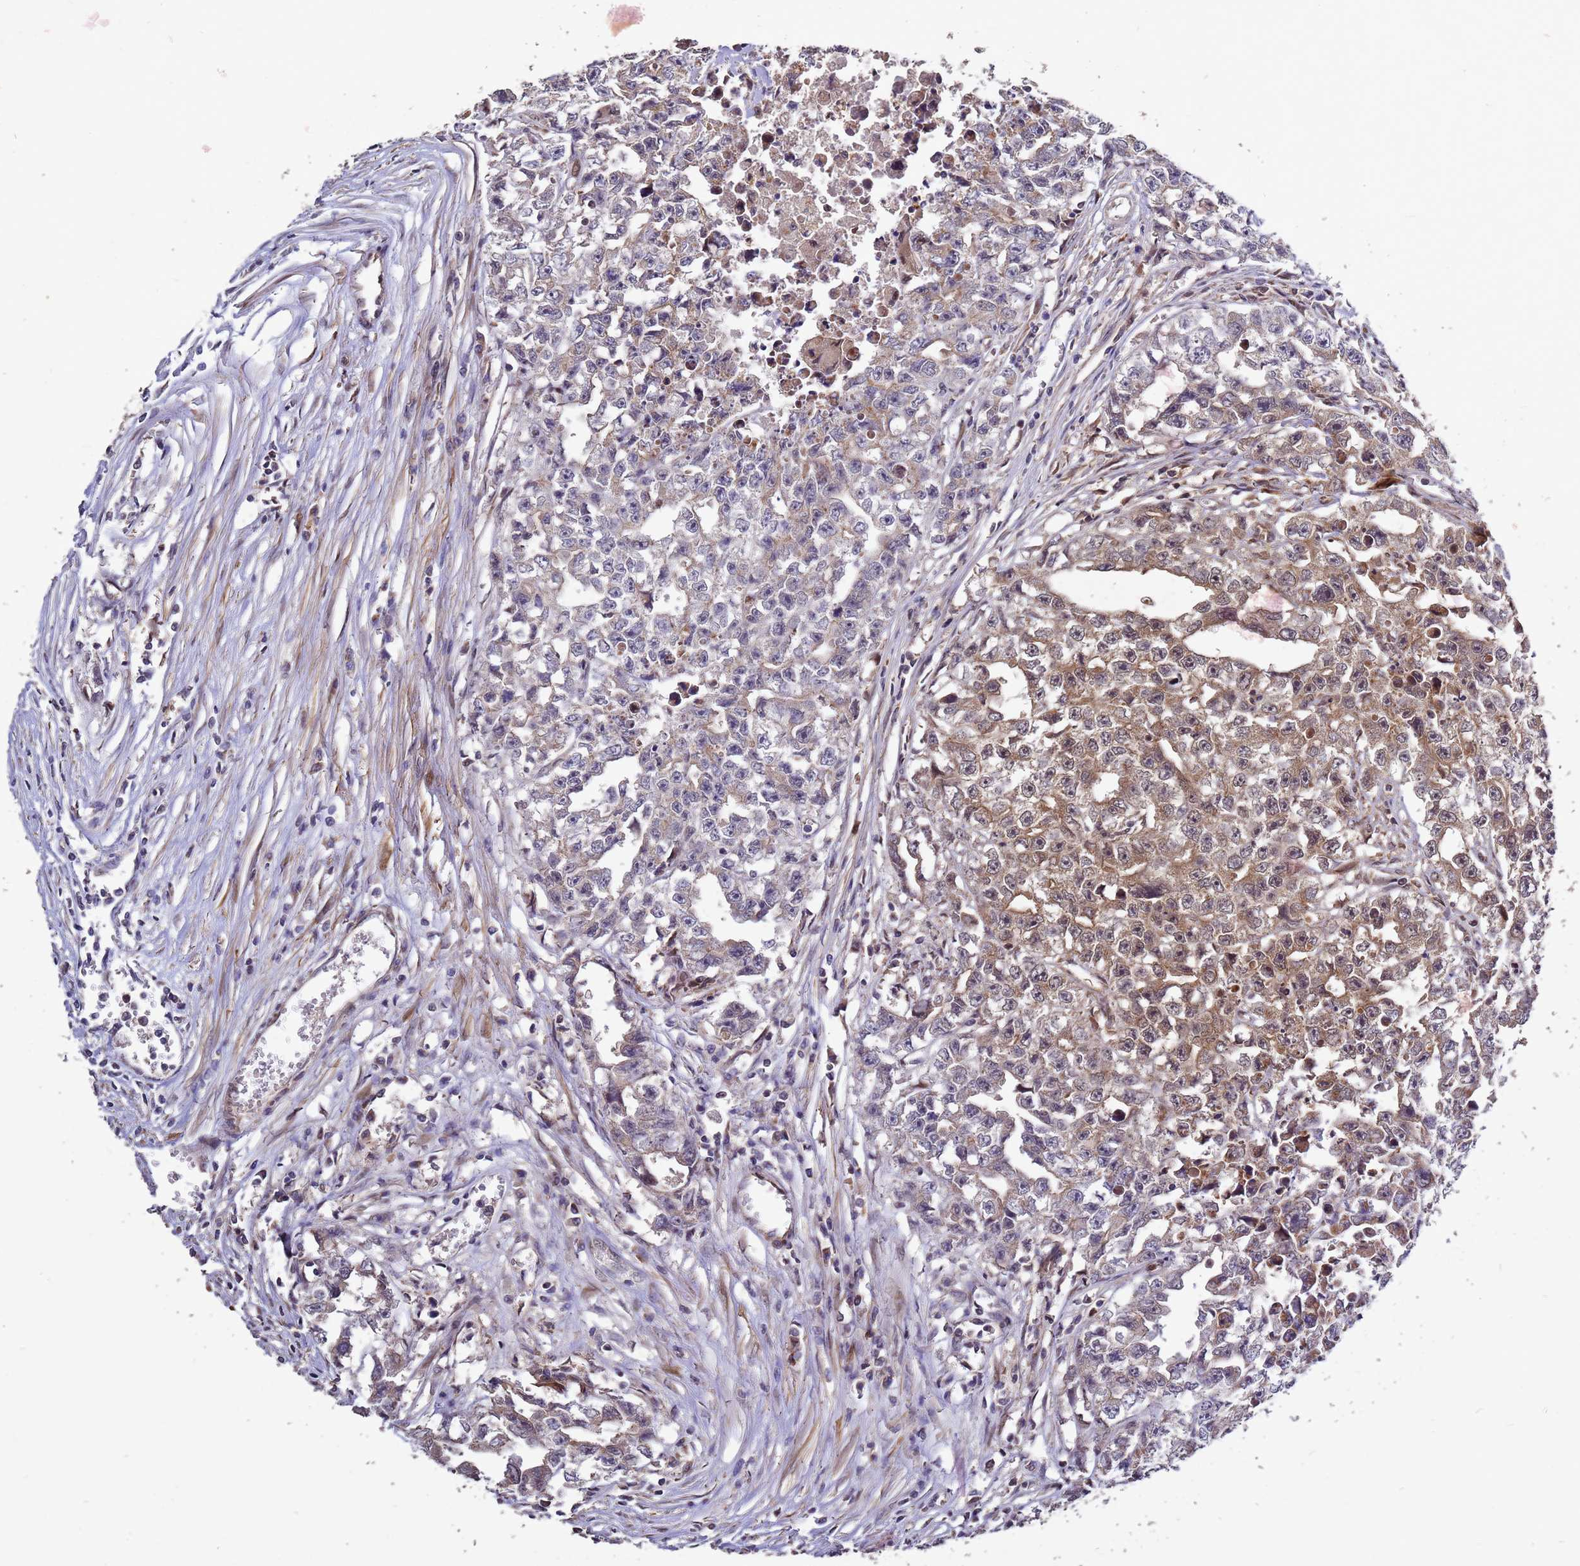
{"staining": {"intensity": "moderate", "quantity": "25%-75%", "location": "cytoplasmic/membranous"}, "tissue": "testis cancer", "cell_type": "Tumor cells", "image_type": "cancer", "snomed": [{"axis": "morphology", "description": "Seminoma, NOS"}, {"axis": "morphology", "description": "Carcinoma, Embryonal, NOS"}, {"axis": "topography", "description": "Testis"}], "caption": "Immunohistochemical staining of testis cancer demonstrates moderate cytoplasmic/membranous protein staining in approximately 25%-75% of tumor cells.", "gene": "RSPRY1", "patient": {"sex": "male", "age": 43}}